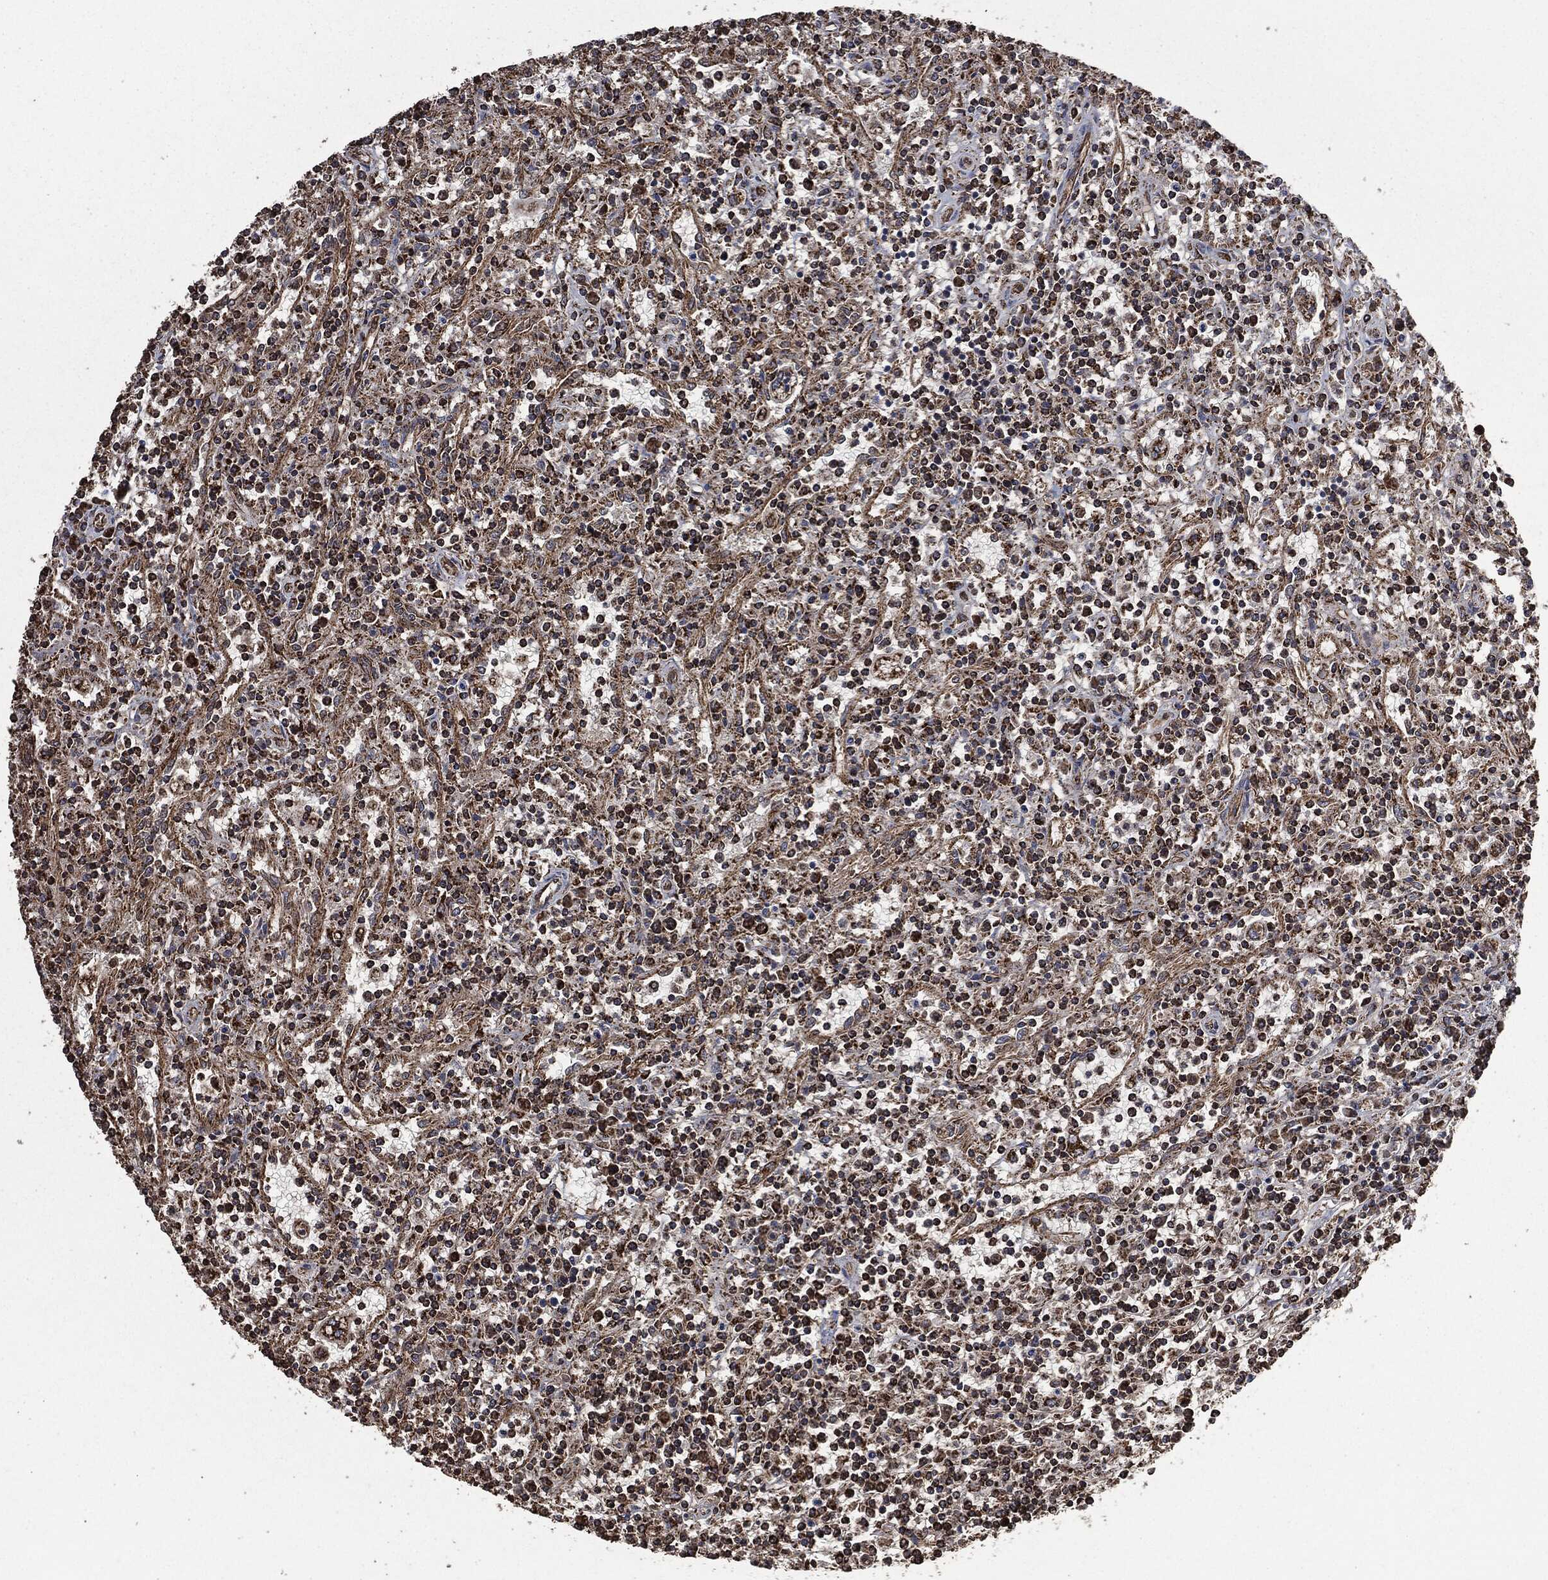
{"staining": {"intensity": "moderate", "quantity": "25%-75%", "location": "cytoplasmic/membranous"}, "tissue": "lymphoma", "cell_type": "Tumor cells", "image_type": "cancer", "snomed": [{"axis": "morphology", "description": "Malignant lymphoma, non-Hodgkin's type, Low grade"}, {"axis": "topography", "description": "Spleen"}], "caption": "Immunohistochemistry (IHC) staining of malignant lymphoma, non-Hodgkin's type (low-grade), which shows medium levels of moderate cytoplasmic/membranous staining in approximately 25%-75% of tumor cells indicating moderate cytoplasmic/membranous protein expression. The staining was performed using DAB (brown) for protein detection and nuclei were counterstained in hematoxylin (blue).", "gene": "LIG3", "patient": {"sex": "male", "age": 62}}